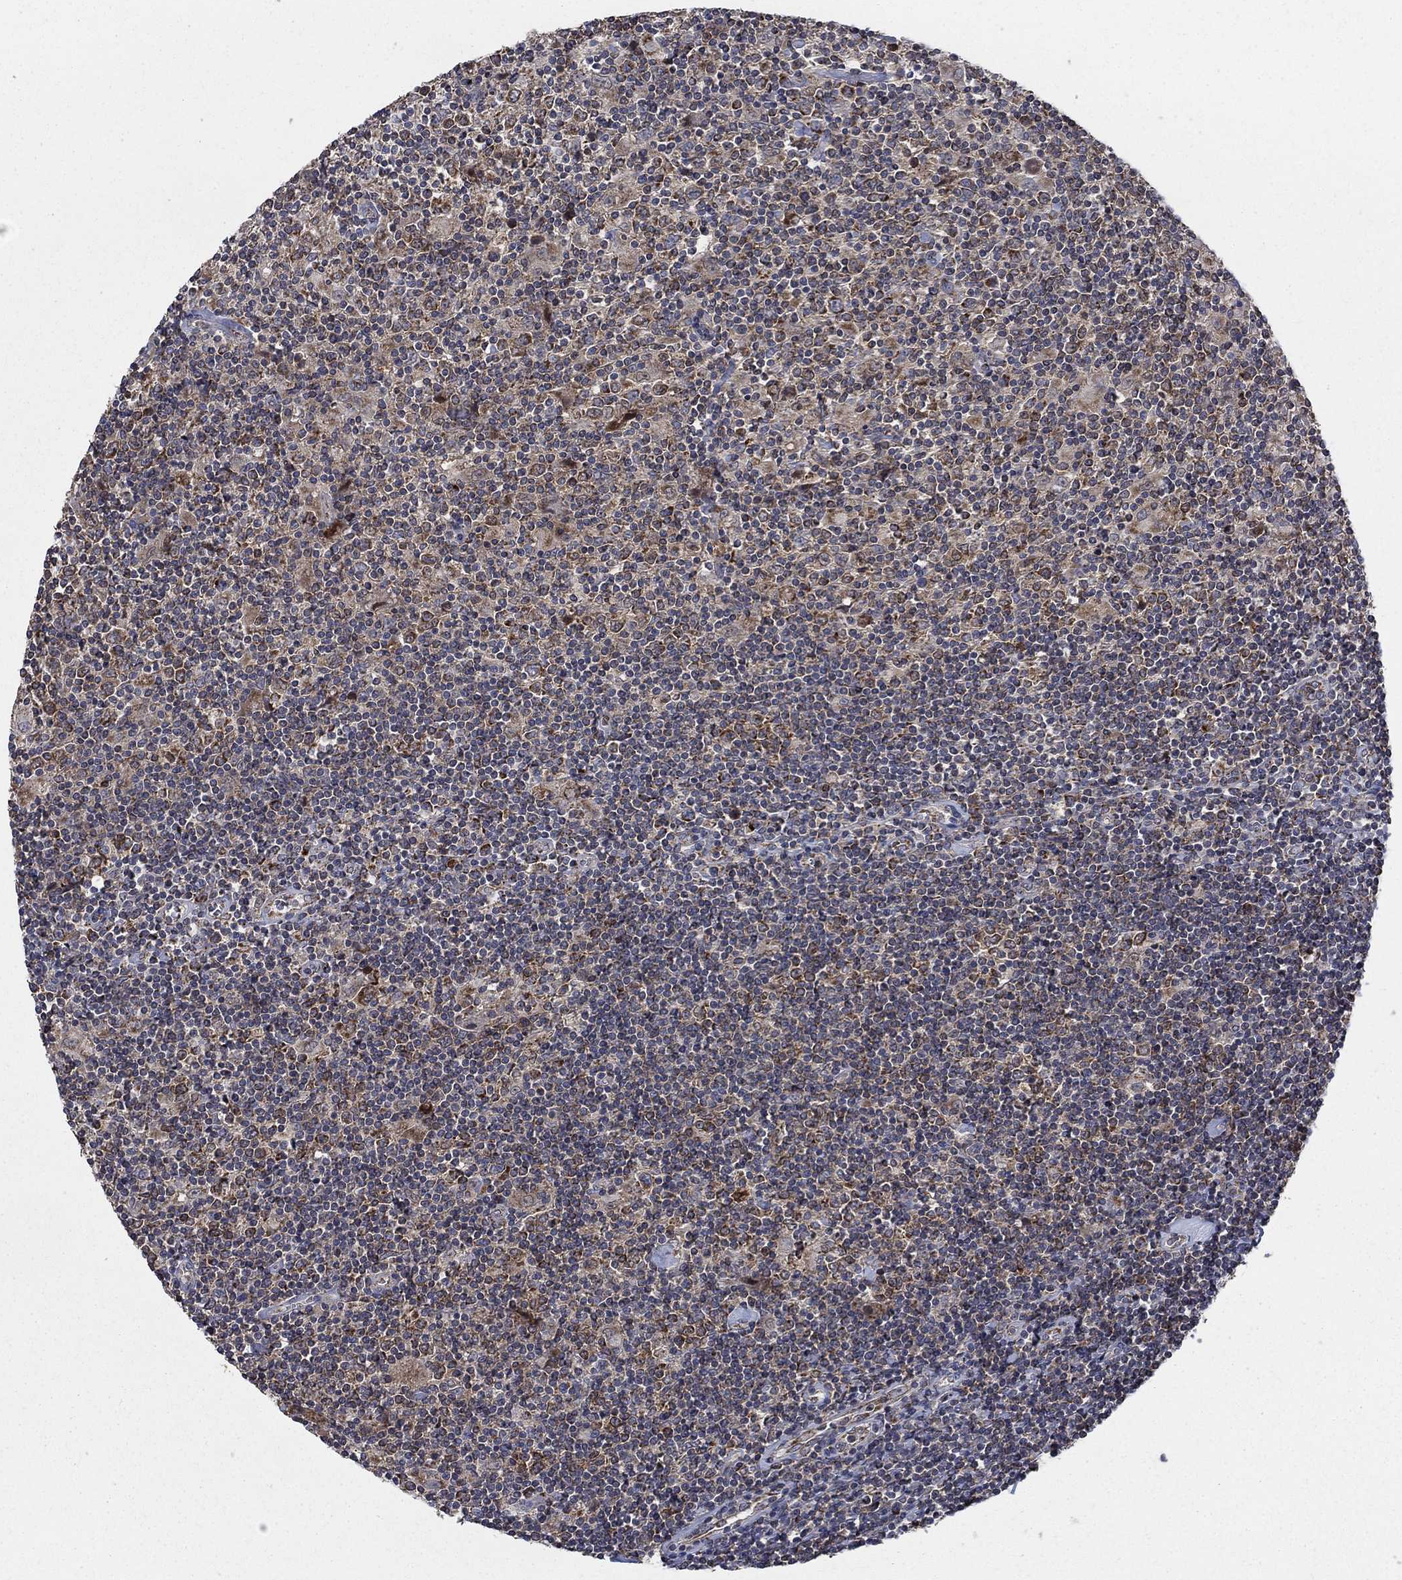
{"staining": {"intensity": "strong", "quantity": "<25%", "location": "cytoplasmic/membranous"}, "tissue": "lymphoma", "cell_type": "Tumor cells", "image_type": "cancer", "snomed": [{"axis": "morphology", "description": "Hodgkin's disease, NOS"}, {"axis": "topography", "description": "Lymph node"}], "caption": "Approximately <25% of tumor cells in Hodgkin's disease demonstrate strong cytoplasmic/membranous protein expression as visualized by brown immunohistochemical staining.", "gene": "NME7", "patient": {"sex": "male", "age": 40}}